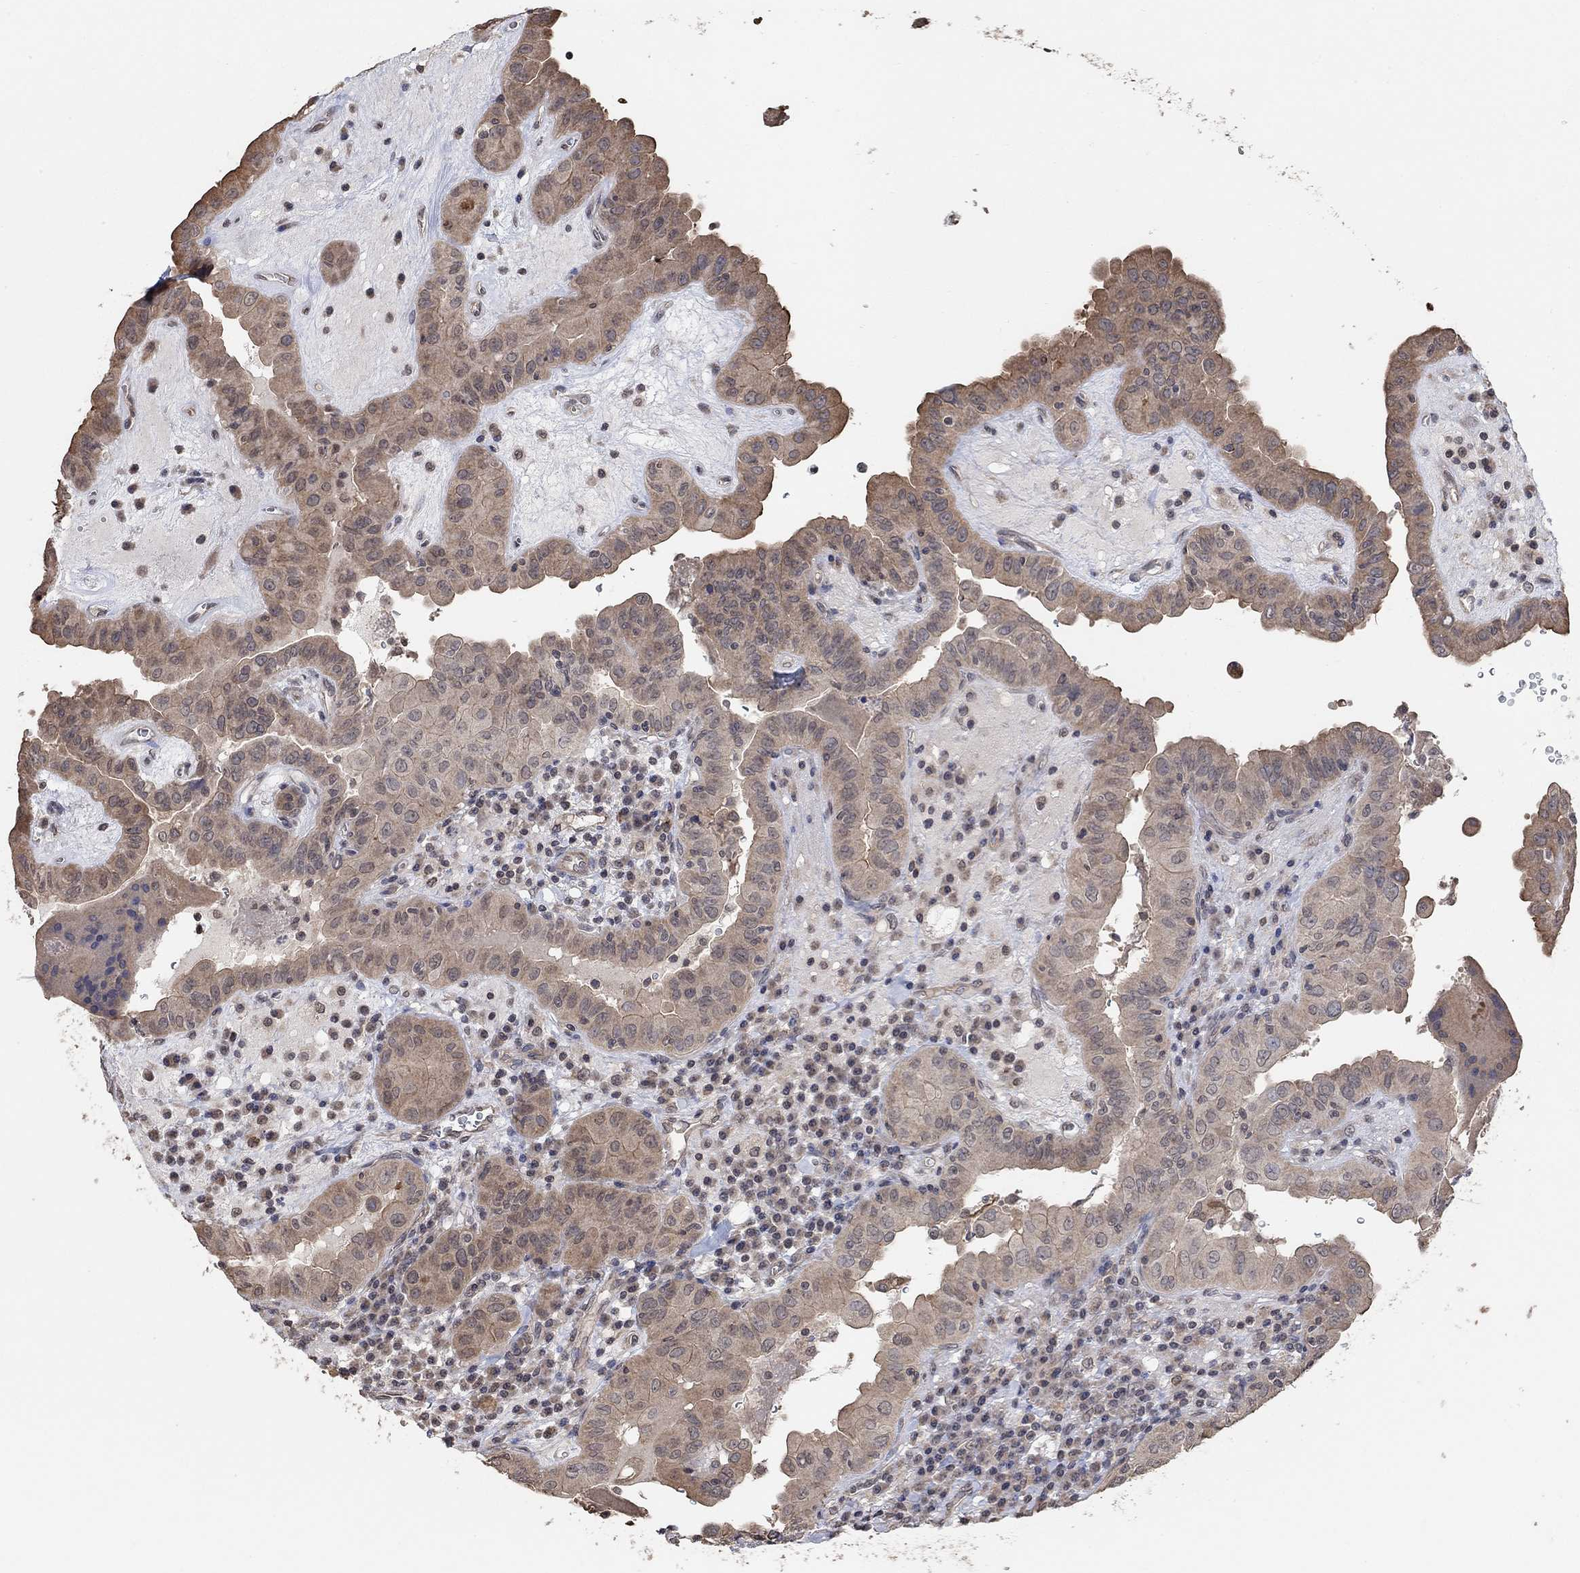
{"staining": {"intensity": "moderate", "quantity": "25%-75%", "location": "cytoplasmic/membranous"}, "tissue": "thyroid cancer", "cell_type": "Tumor cells", "image_type": "cancer", "snomed": [{"axis": "morphology", "description": "Papillary adenocarcinoma, NOS"}, {"axis": "topography", "description": "Thyroid gland"}], "caption": "Thyroid papillary adenocarcinoma stained with a protein marker reveals moderate staining in tumor cells.", "gene": "UNC5B", "patient": {"sex": "female", "age": 37}}